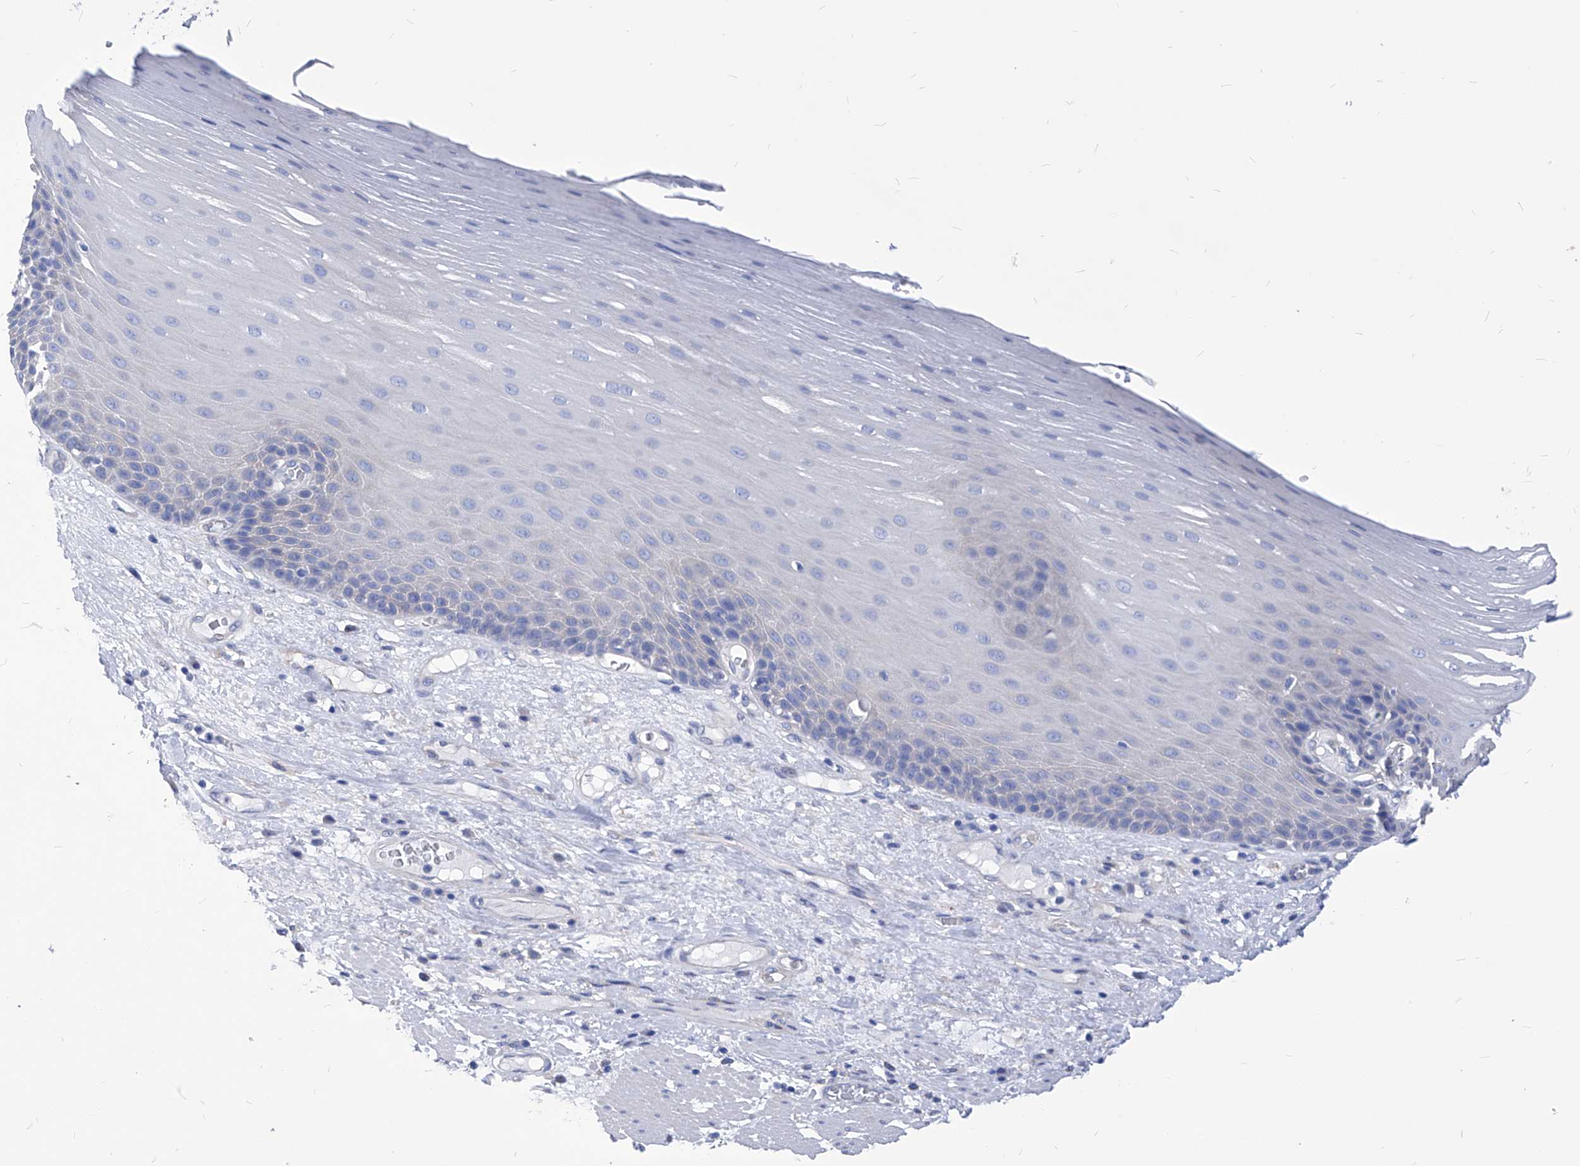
{"staining": {"intensity": "negative", "quantity": "none", "location": "none"}, "tissue": "esophagus", "cell_type": "Squamous epithelial cells", "image_type": "normal", "snomed": [{"axis": "morphology", "description": "Normal tissue, NOS"}, {"axis": "topography", "description": "Esophagus"}], "caption": "Immunohistochemistry (IHC) histopathology image of normal esophagus stained for a protein (brown), which demonstrates no expression in squamous epithelial cells.", "gene": "XPNPEP1", "patient": {"sex": "male", "age": 62}}